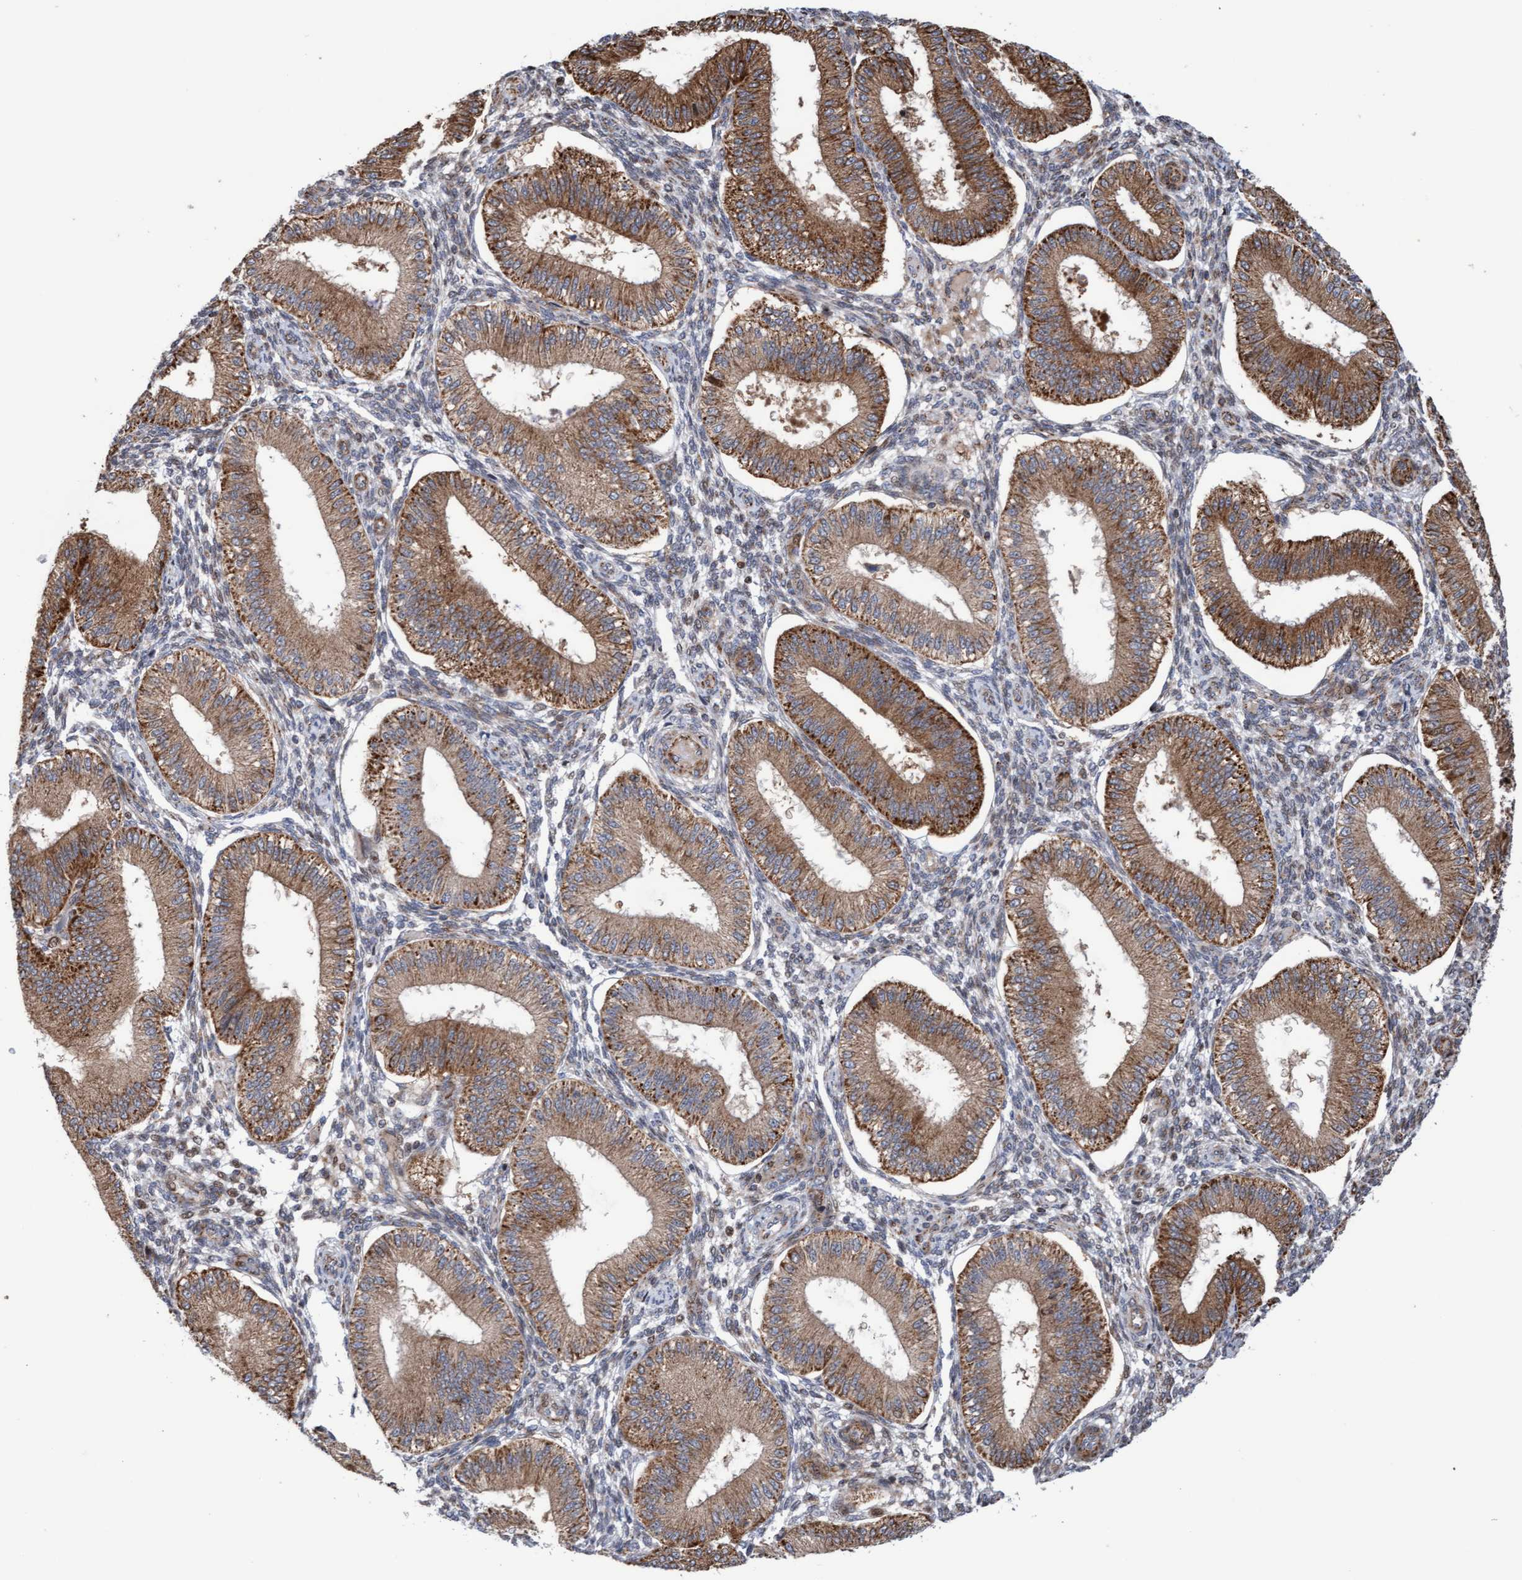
{"staining": {"intensity": "weak", "quantity": "<25%", "location": "cytoplasmic/membranous"}, "tissue": "endometrium", "cell_type": "Cells in endometrial stroma", "image_type": "normal", "snomed": [{"axis": "morphology", "description": "Normal tissue, NOS"}, {"axis": "topography", "description": "Endometrium"}], "caption": "Cells in endometrial stroma are negative for brown protein staining in benign endometrium. Brightfield microscopy of IHC stained with DAB (brown) and hematoxylin (blue), captured at high magnification.", "gene": "PECR", "patient": {"sex": "female", "age": 39}}